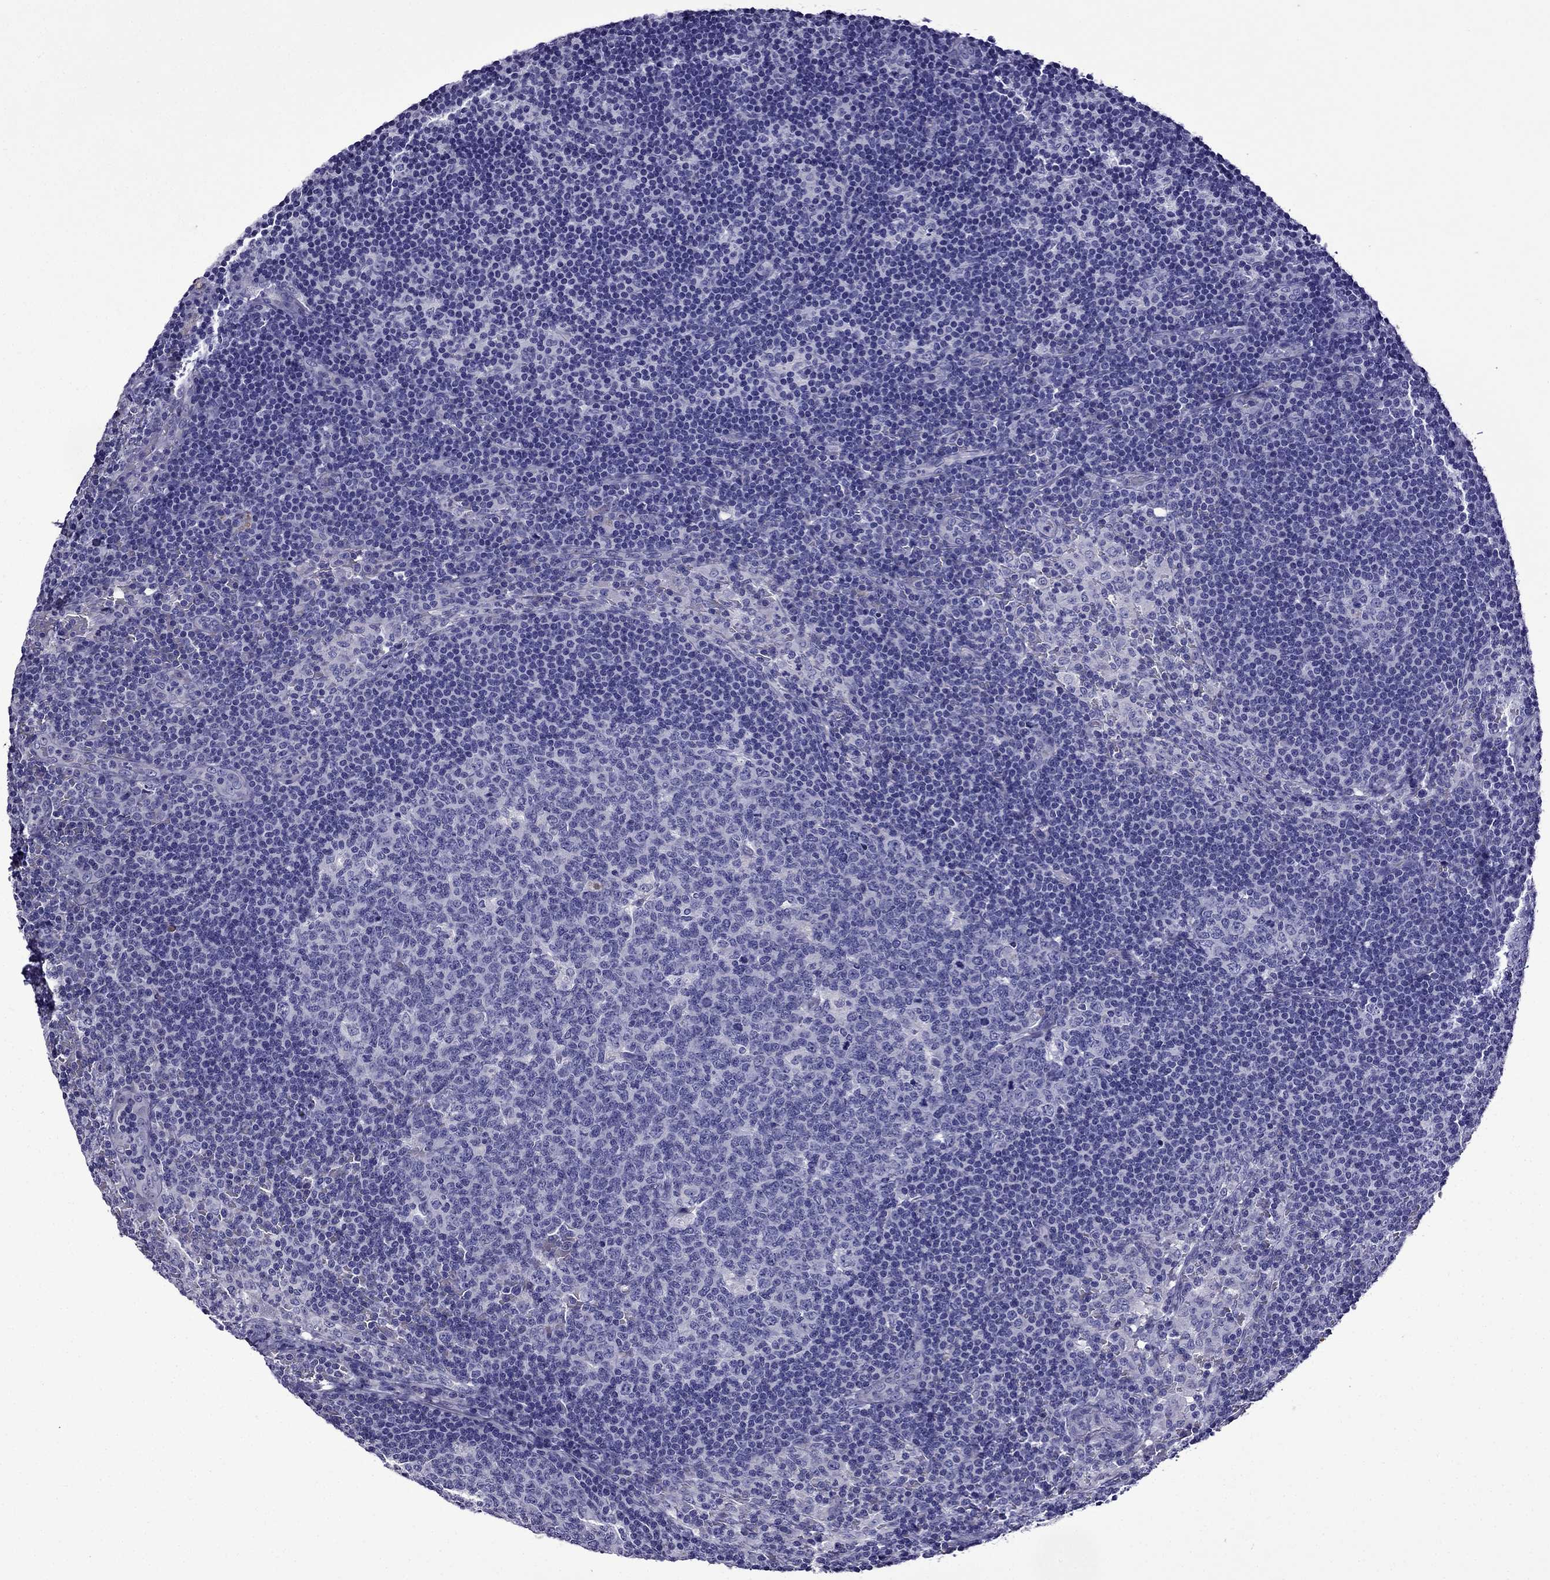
{"staining": {"intensity": "negative", "quantity": "none", "location": "none"}, "tissue": "lymph node", "cell_type": "Germinal center cells", "image_type": "normal", "snomed": [{"axis": "morphology", "description": "Normal tissue, NOS"}, {"axis": "topography", "description": "Lymph node"}], "caption": "The photomicrograph exhibits no significant positivity in germinal center cells of lymph node. (DAB immunohistochemistry (IHC) with hematoxylin counter stain).", "gene": "TDRD1", "patient": {"sex": "female", "age": 41}}